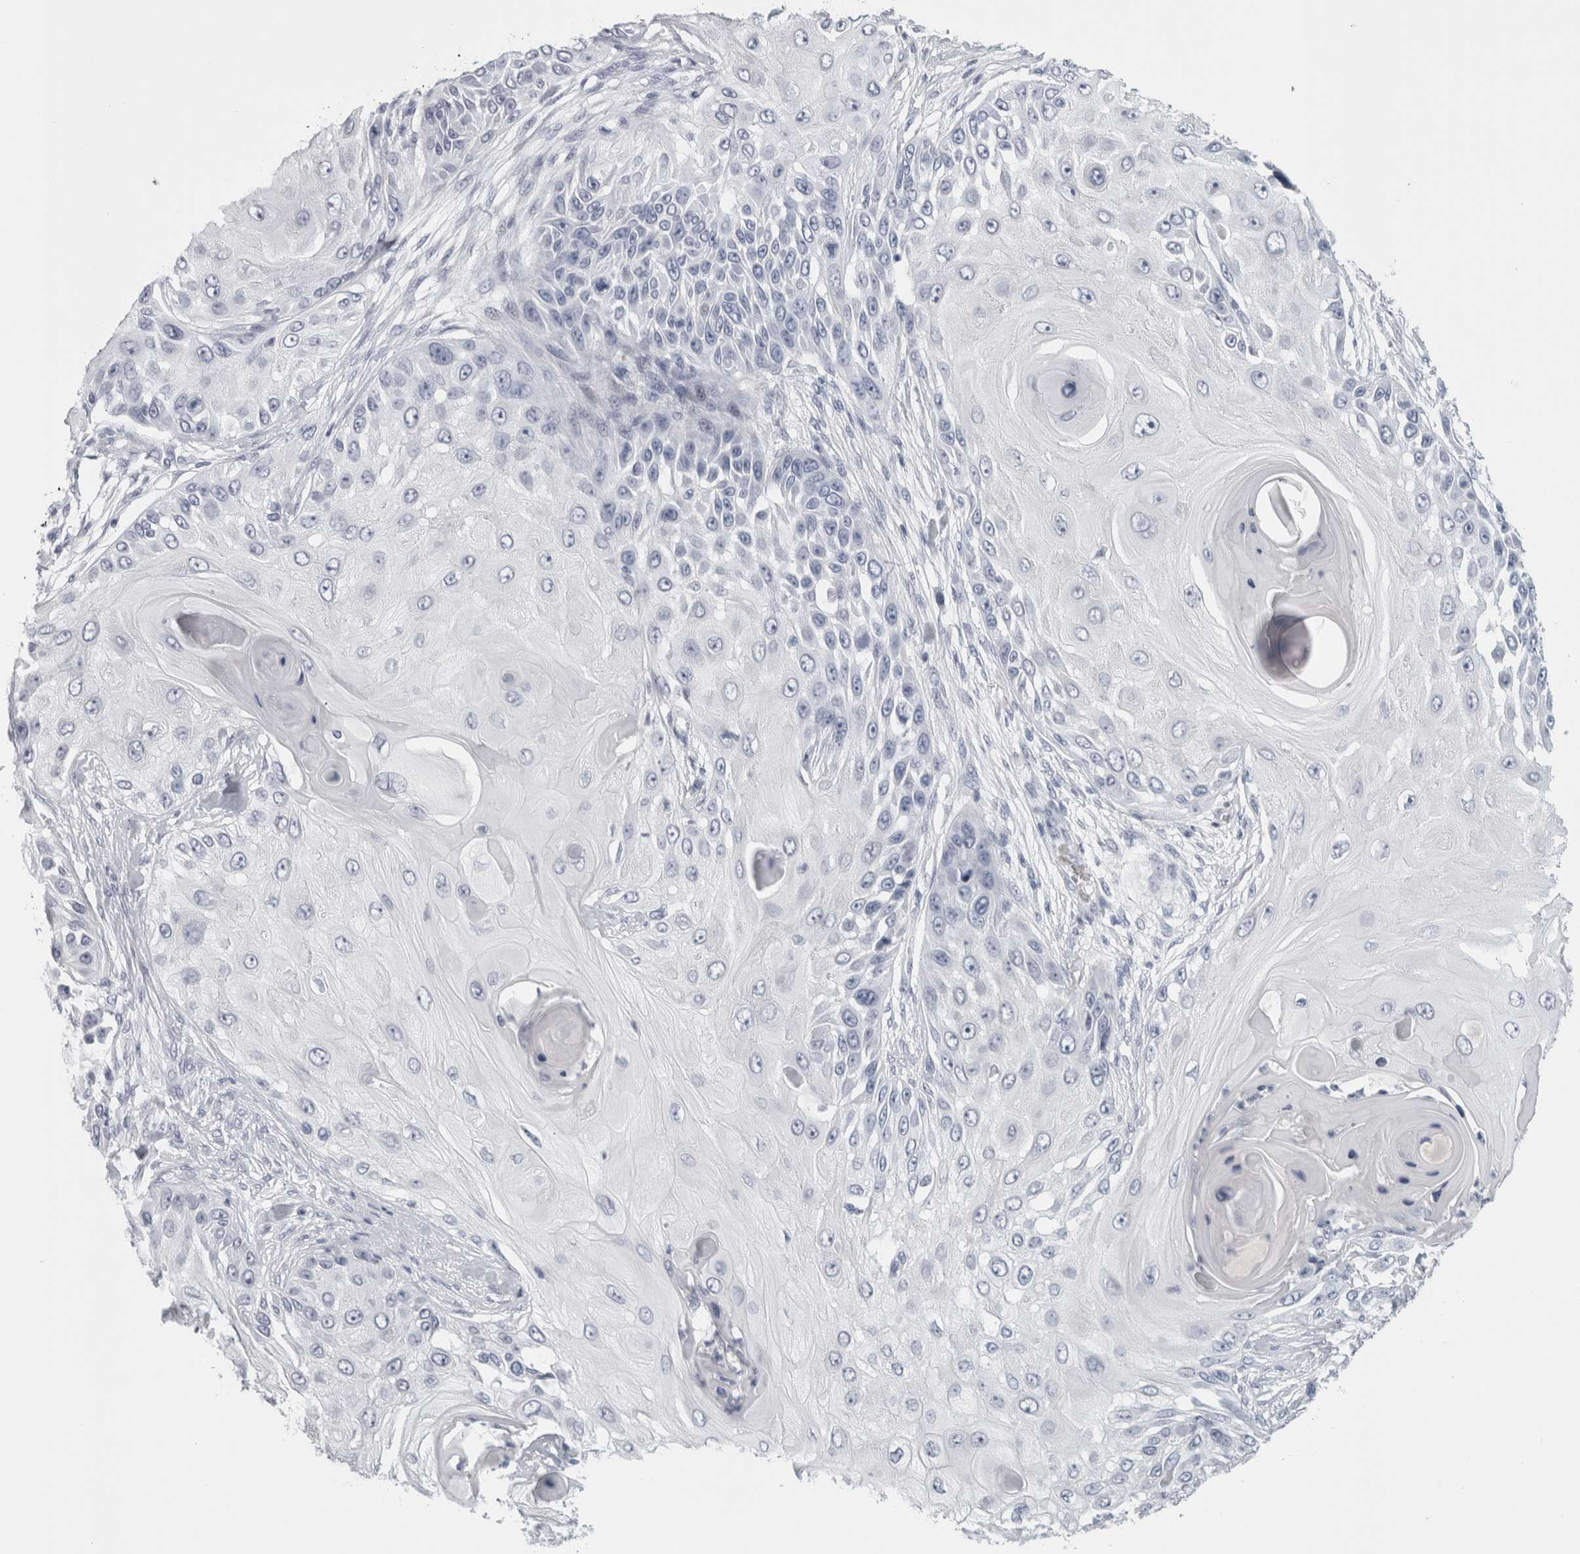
{"staining": {"intensity": "negative", "quantity": "none", "location": "none"}, "tissue": "skin cancer", "cell_type": "Tumor cells", "image_type": "cancer", "snomed": [{"axis": "morphology", "description": "Squamous cell carcinoma, NOS"}, {"axis": "topography", "description": "Skin"}], "caption": "Micrograph shows no significant protein staining in tumor cells of skin squamous cell carcinoma.", "gene": "CPE", "patient": {"sex": "female", "age": 44}}